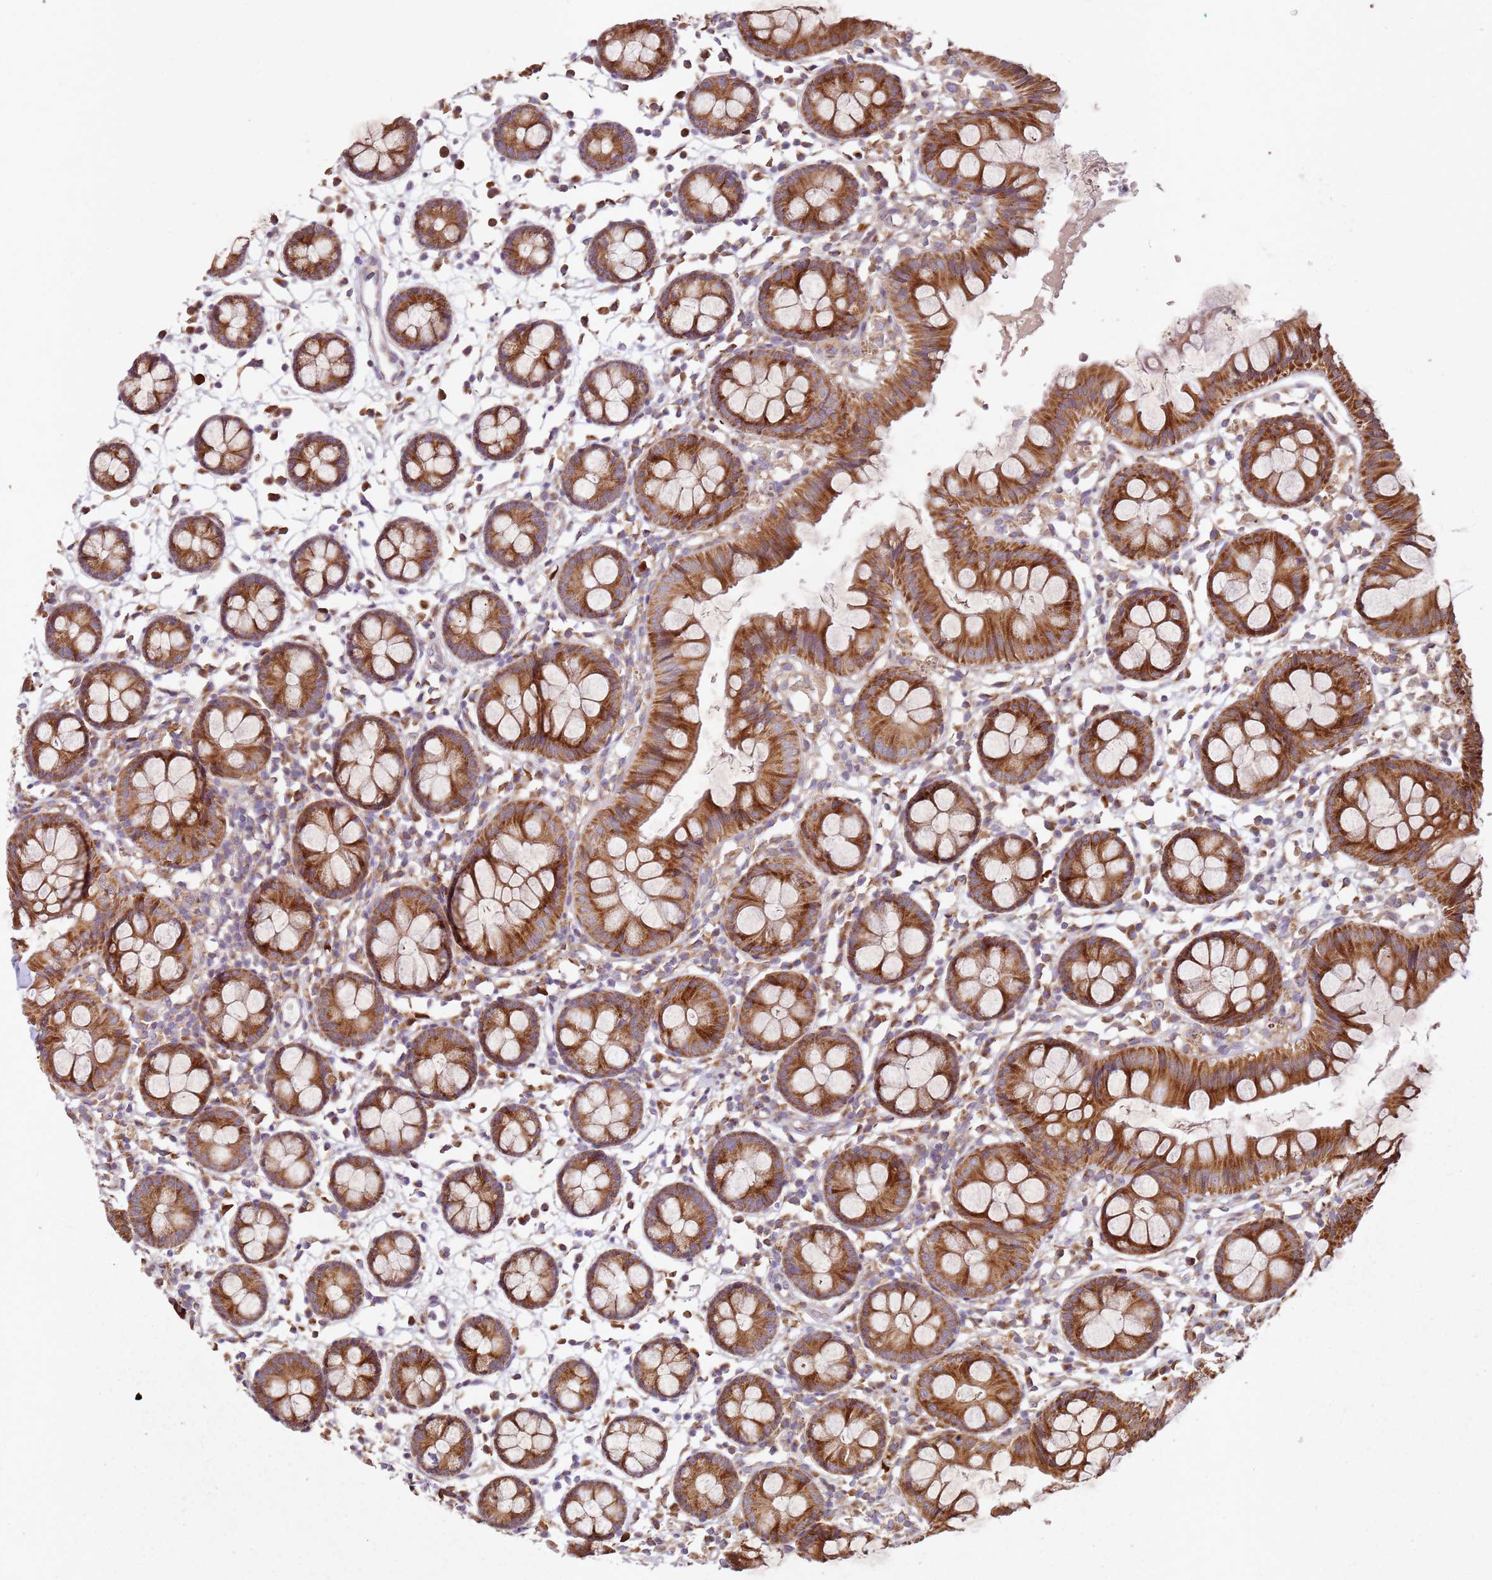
{"staining": {"intensity": "moderate", "quantity": ">75%", "location": "cytoplasmic/membranous"}, "tissue": "colon", "cell_type": "Endothelial cells", "image_type": "normal", "snomed": [{"axis": "morphology", "description": "Normal tissue, NOS"}, {"axis": "topography", "description": "Colon"}], "caption": "Endothelial cells exhibit moderate cytoplasmic/membranous expression in approximately >75% of cells in normal colon.", "gene": "ARFRP1", "patient": {"sex": "female", "age": 84}}